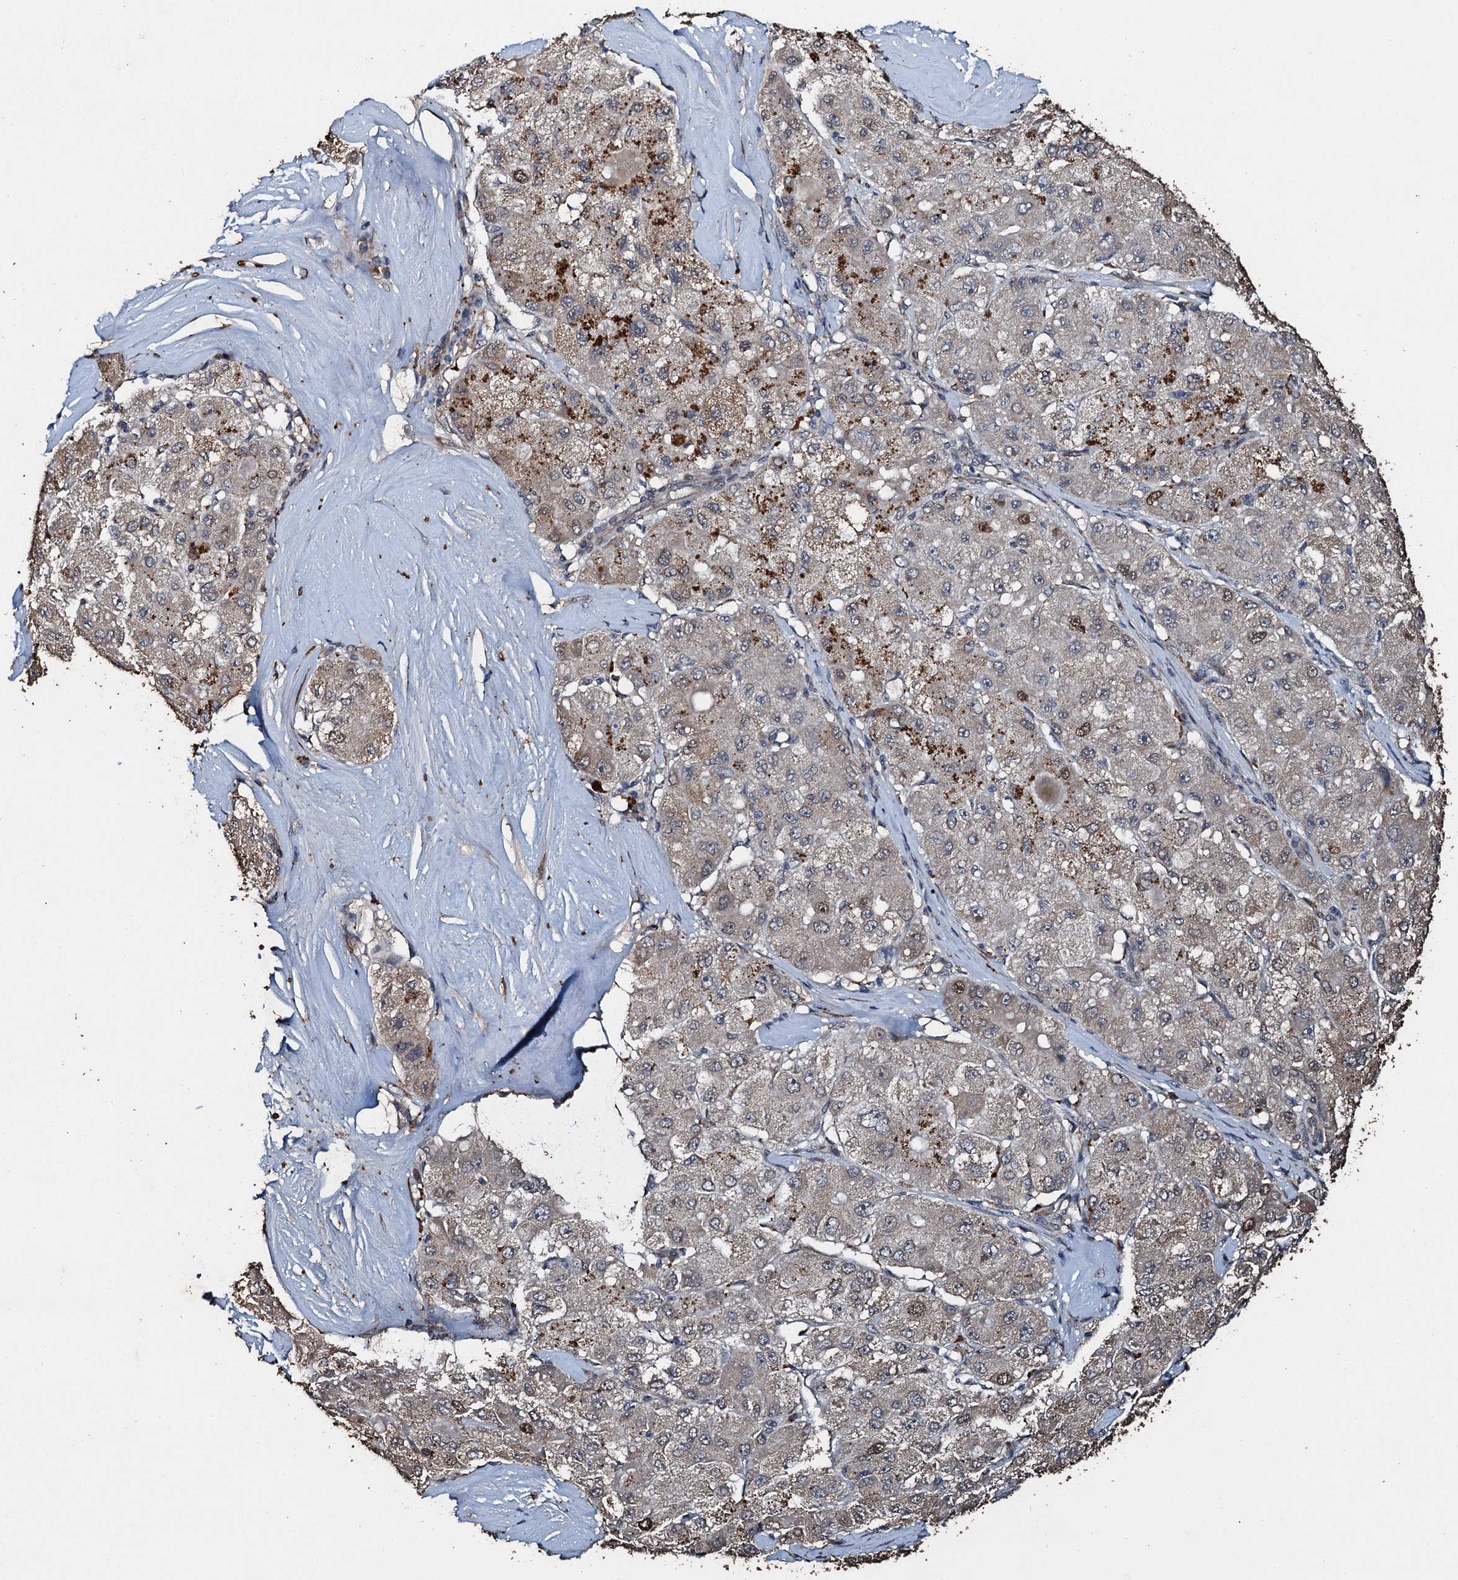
{"staining": {"intensity": "negative", "quantity": "none", "location": "none"}, "tissue": "liver cancer", "cell_type": "Tumor cells", "image_type": "cancer", "snomed": [{"axis": "morphology", "description": "Carcinoma, Hepatocellular, NOS"}, {"axis": "topography", "description": "Liver"}], "caption": "There is no significant staining in tumor cells of hepatocellular carcinoma (liver).", "gene": "ADAMTS10", "patient": {"sex": "male", "age": 80}}